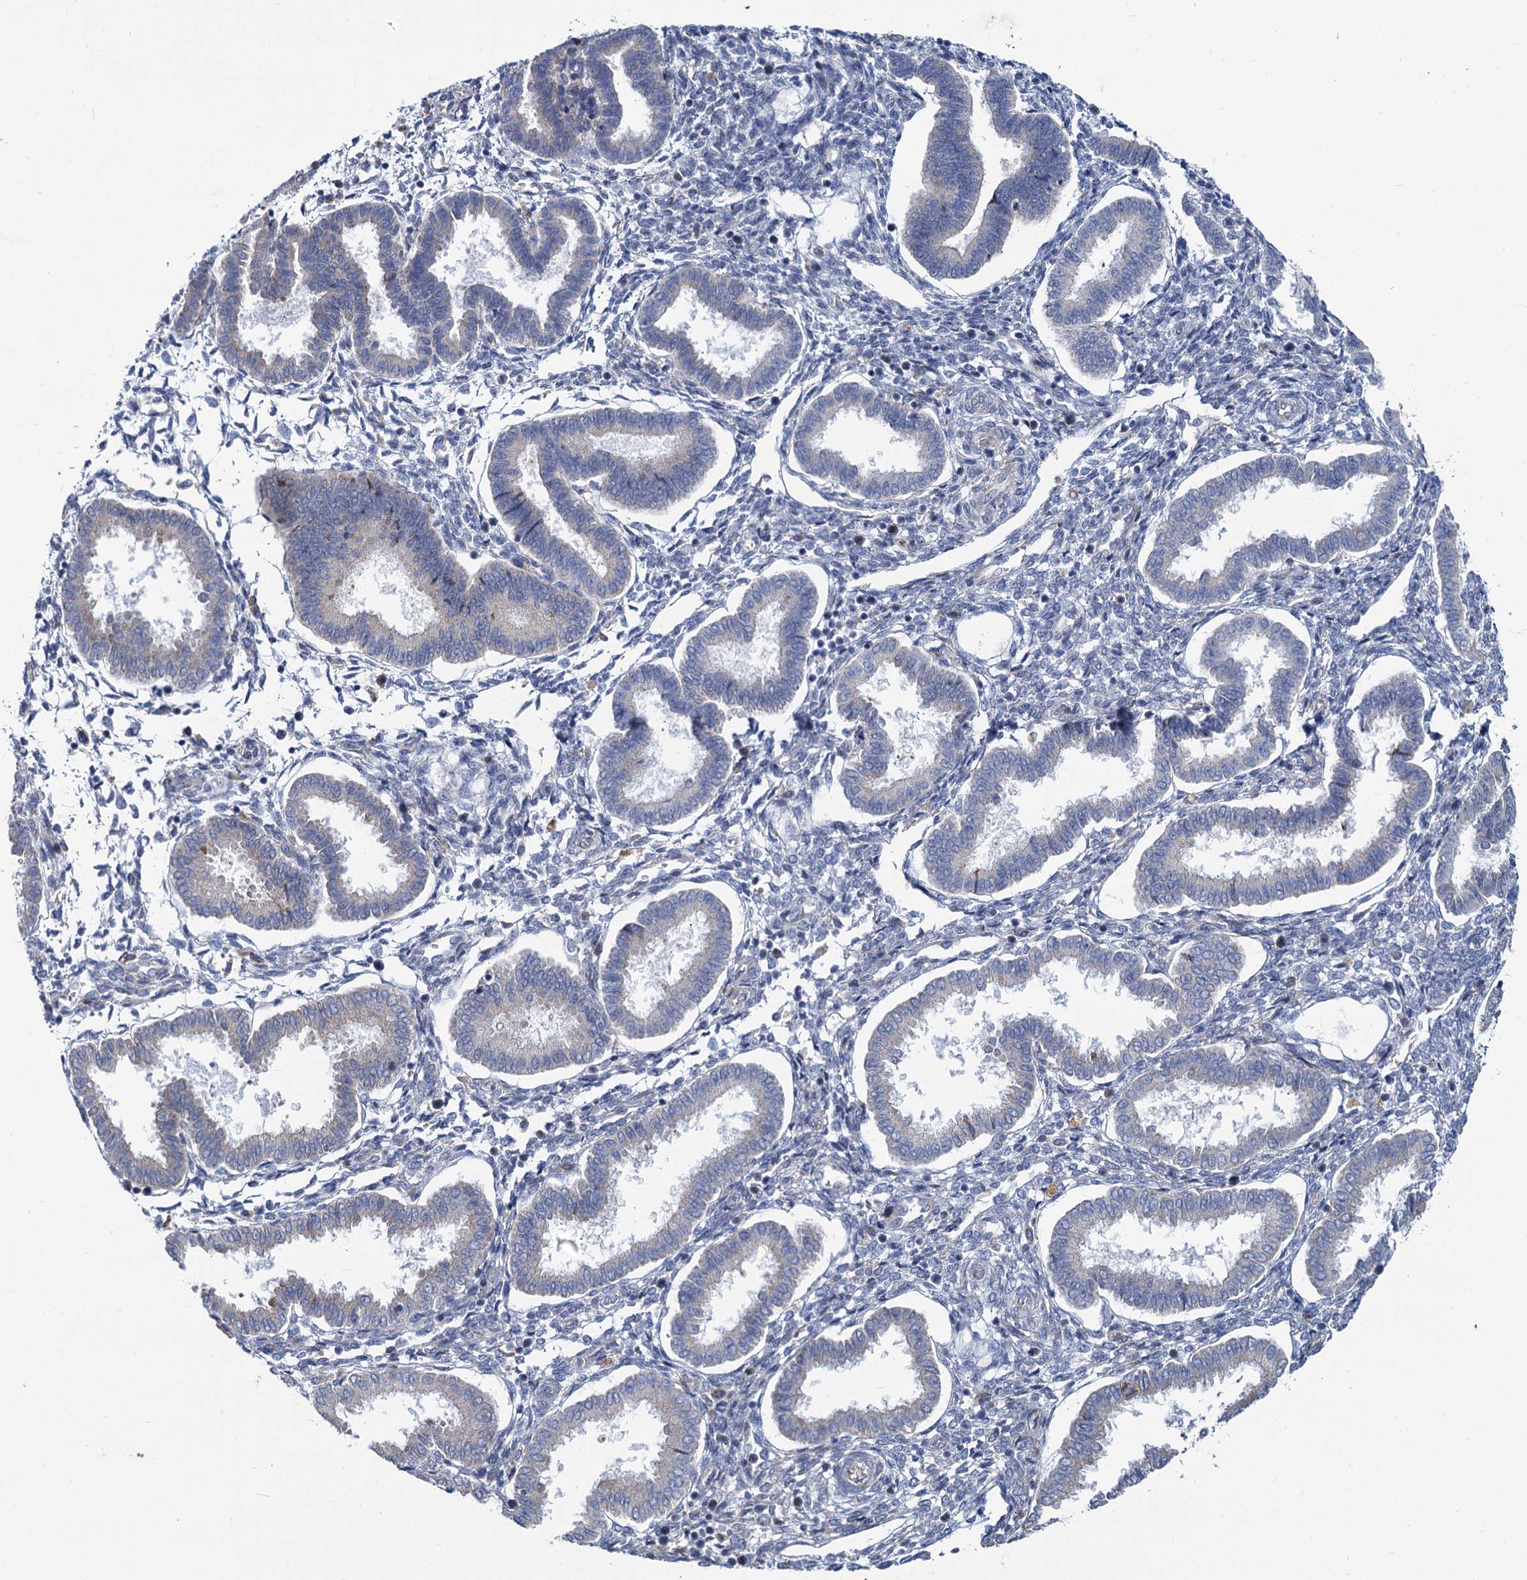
{"staining": {"intensity": "negative", "quantity": "none", "location": "none"}, "tissue": "endometrium", "cell_type": "Cells in endometrial stroma", "image_type": "normal", "snomed": [{"axis": "morphology", "description": "Normal tissue, NOS"}, {"axis": "topography", "description": "Endometrium"}], "caption": "Cells in endometrial stroma are negative for protein expression in unremarkable human endometrium. The staining was performed using DAB (3,3'-diaminobenzidine) to visualize the protein expression in brown, while the nuclei were stained in blue with hematoxylin (Magnification: 20x).", "gene": "PRSS35", "patient": {"sex": "female", "age": 24}}